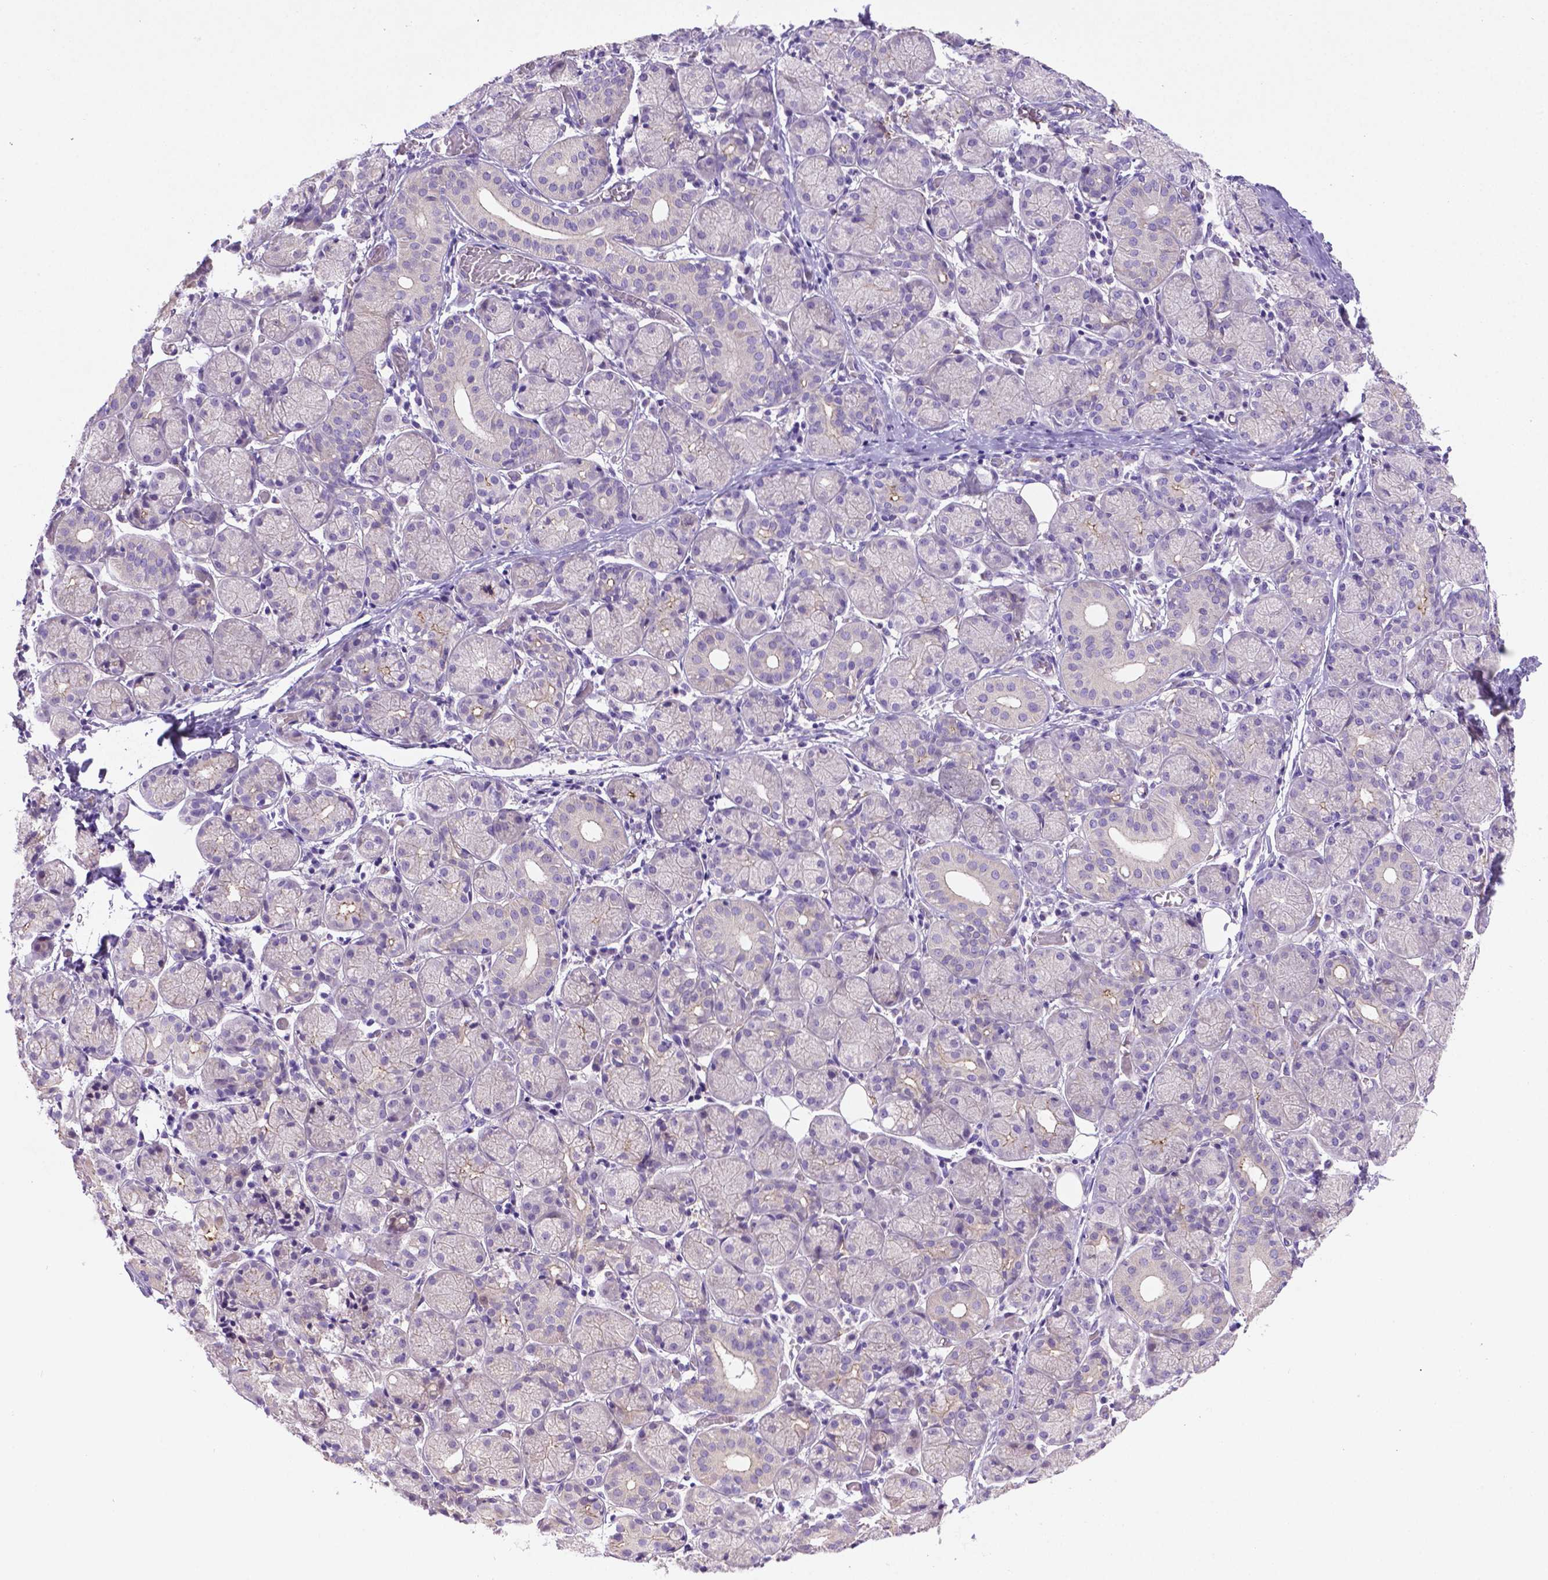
{"staining": {"intensity": "negative", "quantity": "none", "location": "none"}, "tissue": "salivary gland", "cell_type": "Glandular cells", "image_type": "normal", "snomed": [{"axis": "morphology", "description": "Normal tissue, NOS"}, {"axis": "topography", "description": "Salivary gland"}, {"axis": "topography", "description": "Peripheral nerve tissue"}], "caption": "Immunohistochemical staining of unremarkable salivary gland demonstrates no significant expression in glandular cells. (DAB IHC with hematoxylin counter stain).", "gene": "CCER2", "patient": {"sex": "female", "age": 24}}